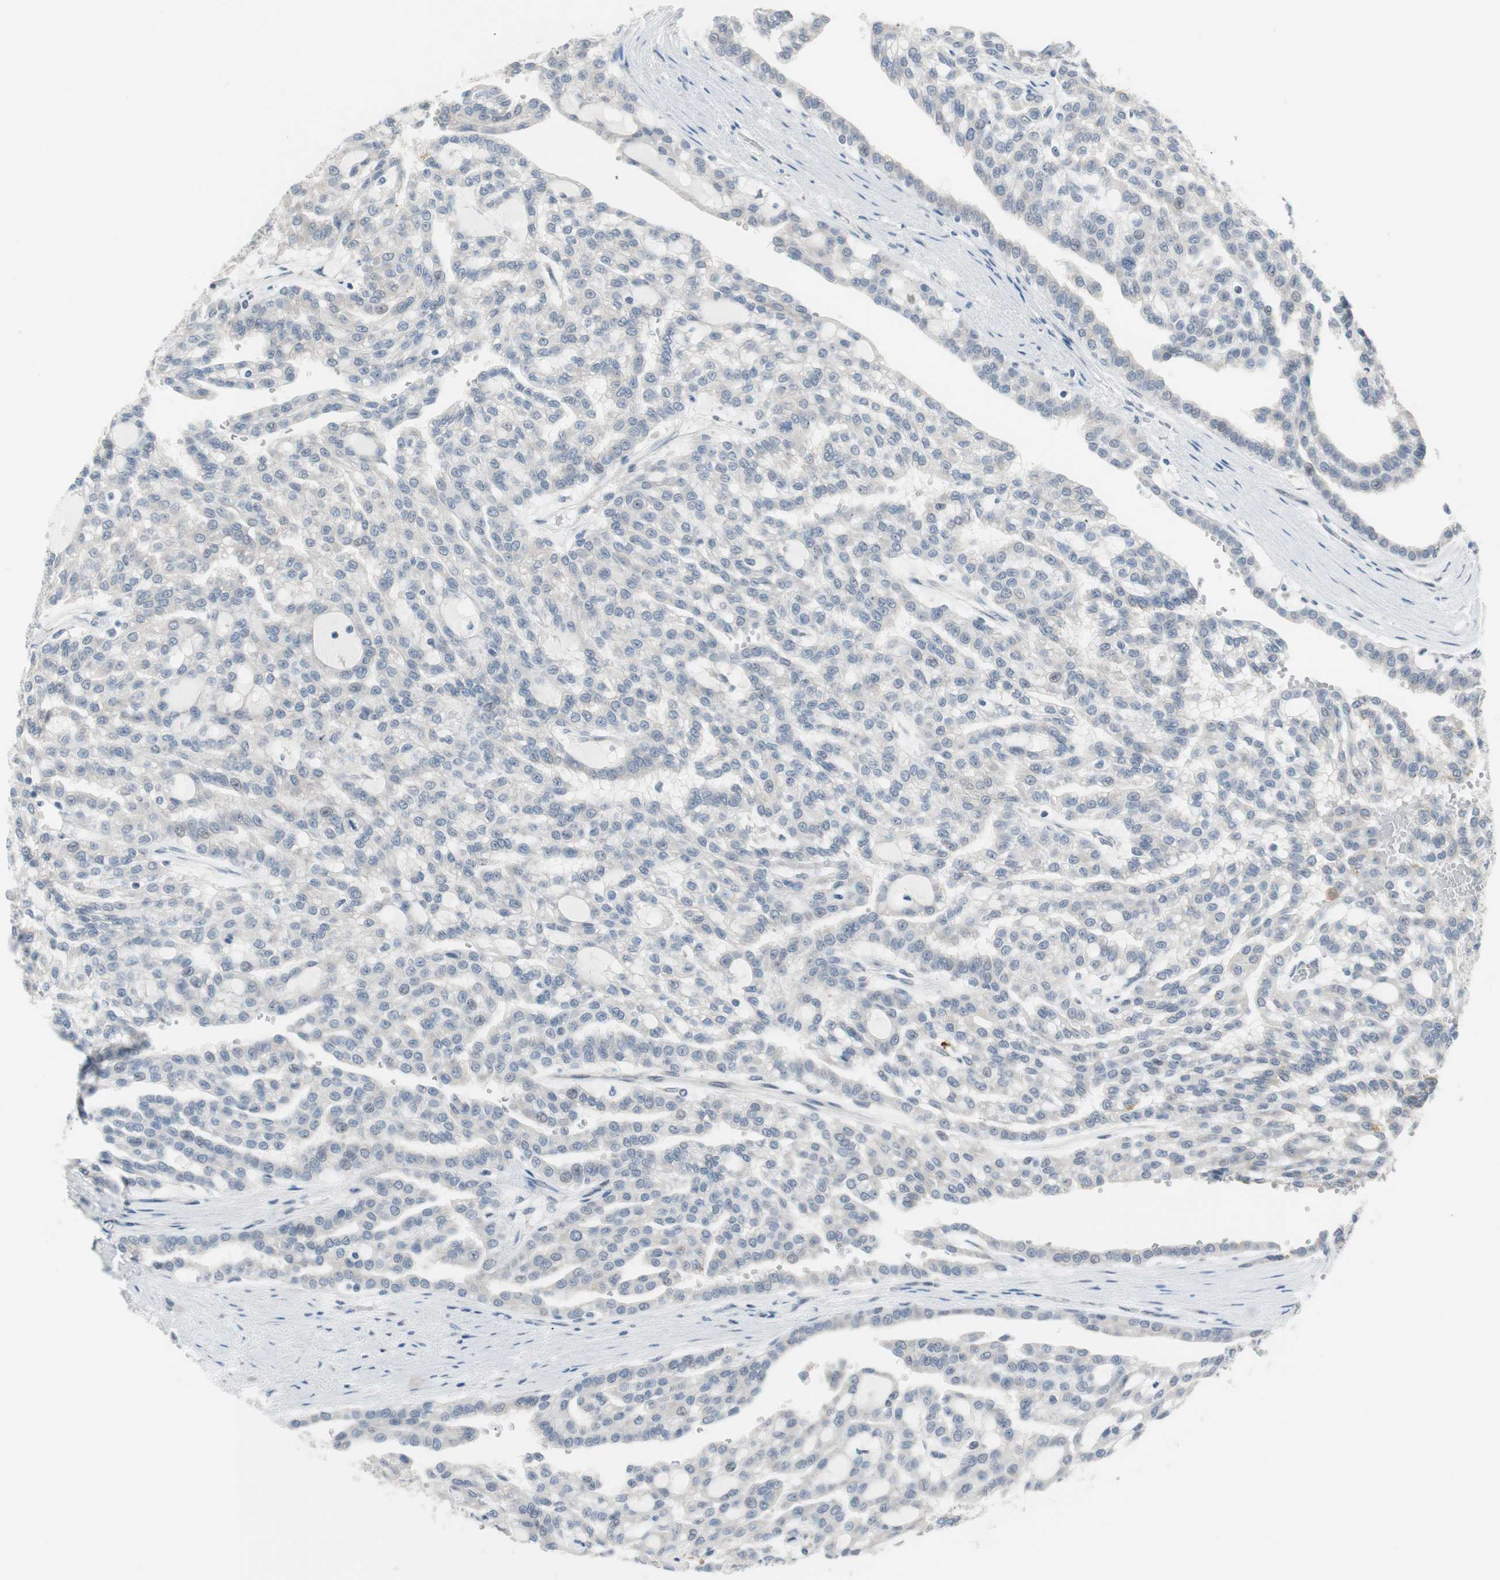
{"staining": {"intensity": "weak", "quantity": "<25%", "location": "cytoplasmic/membranous"}, "tissue": "renal cancer", "cell_type": "Tumor cells", "image_type": "cancer", "snomed": [{"axis": "morphology", "description": "Adenocarcinoma, NOS"}, {"axis": "topography", "description": "Kidney"}], "caption": "DAB (3,3'-diaminobenzidine) immunohistochemical staining of renal cancer (adenocarcinoma) shows no significant expression in tumor cells.", "gene": "GRHL1", "patient": {"sex": "male", "age": 63}}